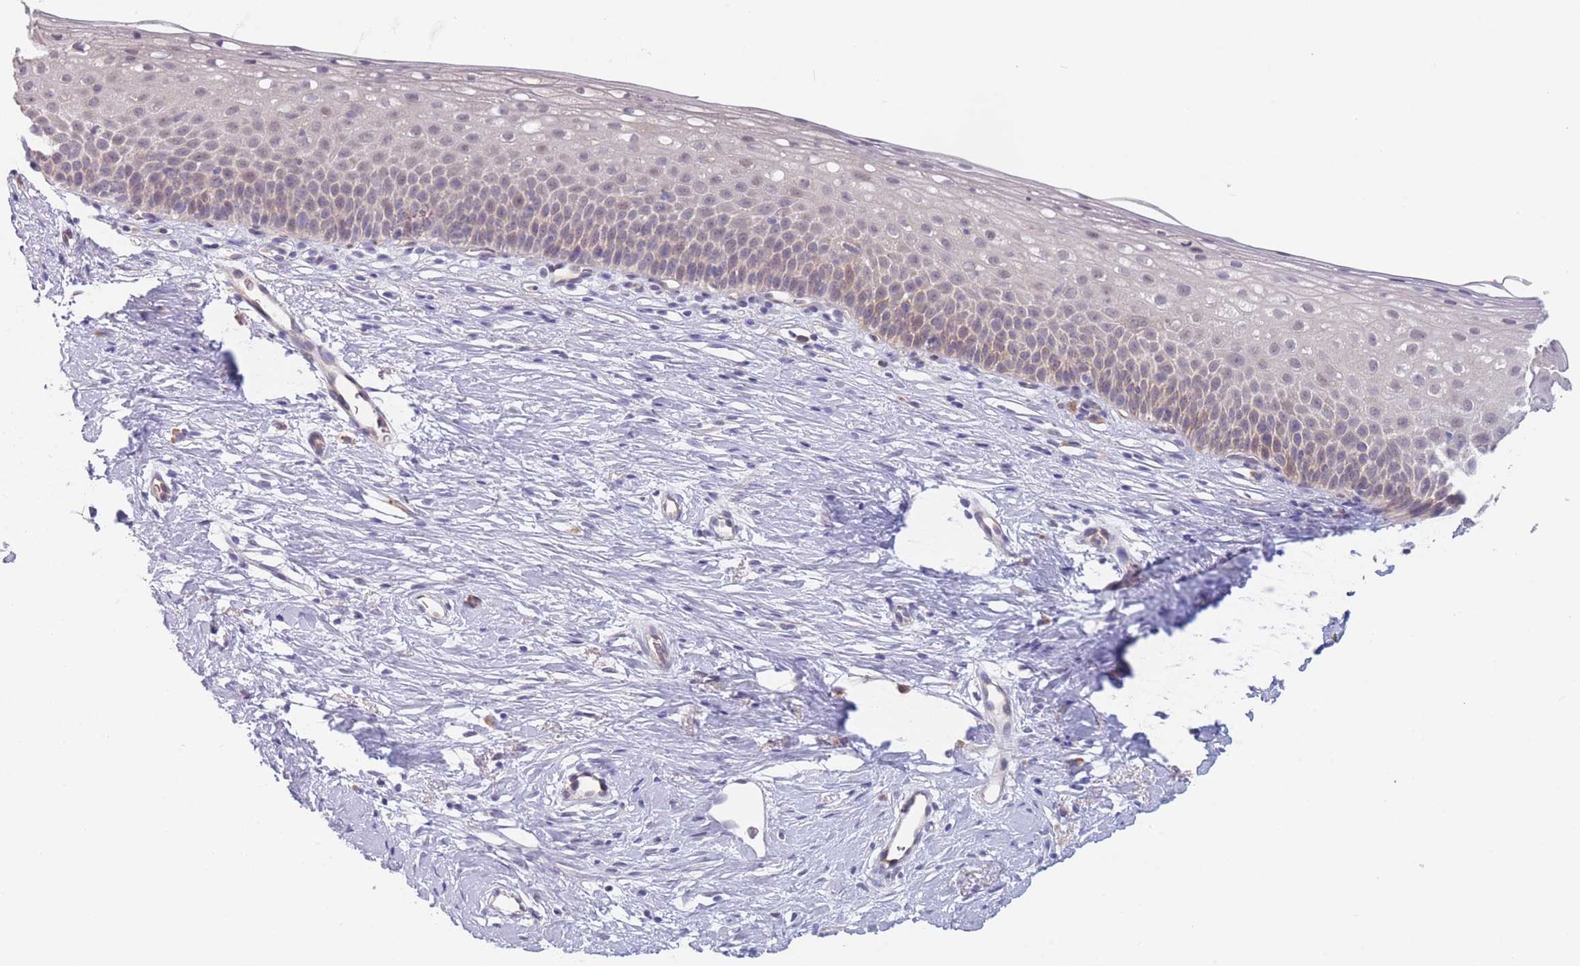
{"staining": {"intensity": "weak", "quantity": "25%-75%", "location": "cytoplasmic/membranous"}, "tissue": "cervix", "cell_type": "Glandular cells", "image_type": "normal", "snomed": [{"axis": "morphology", "description": "Normal tissue, NOS"}, {"axis": "topography", "description": "Cervix"}], "caption": "Weak cytoplasmic/membranous positivity is seen in approximately 25%-75% of glandular cells in benign cervix.", "gene": "FAM227B", "patient": {"sex": "female", "age": 57}}